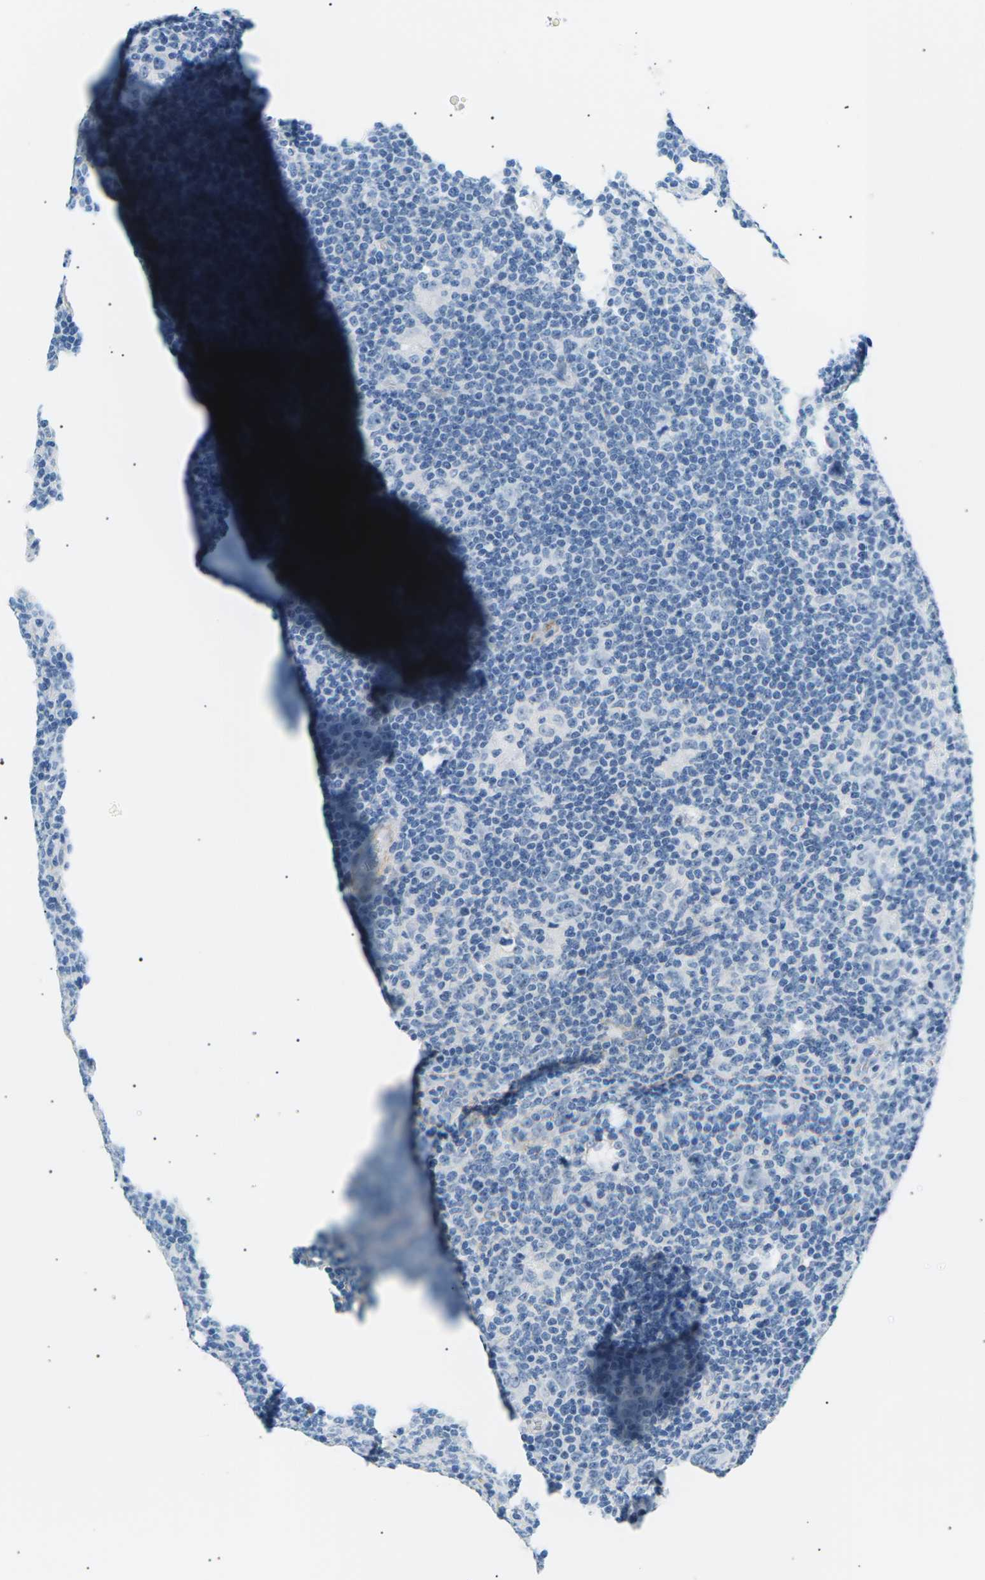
{"staining": {"intensity": "negative", "quantity": "none", "location": "none"}, "tissue": "lymphoma", "cell_type": "Tumor cells", "image_type": "cancer", "snomed": [{"axis": "morphology", "description": "Hodgkin's disease, NOS"}, {"axis": "topography", "description": "Lymph node"}], "caption": "This is an IHC histopathology image of human lymphoma. There is no positivity in tumor cells.", "gene": "SEPTIN5", "patient": {"sex": "female", "age": 57}}